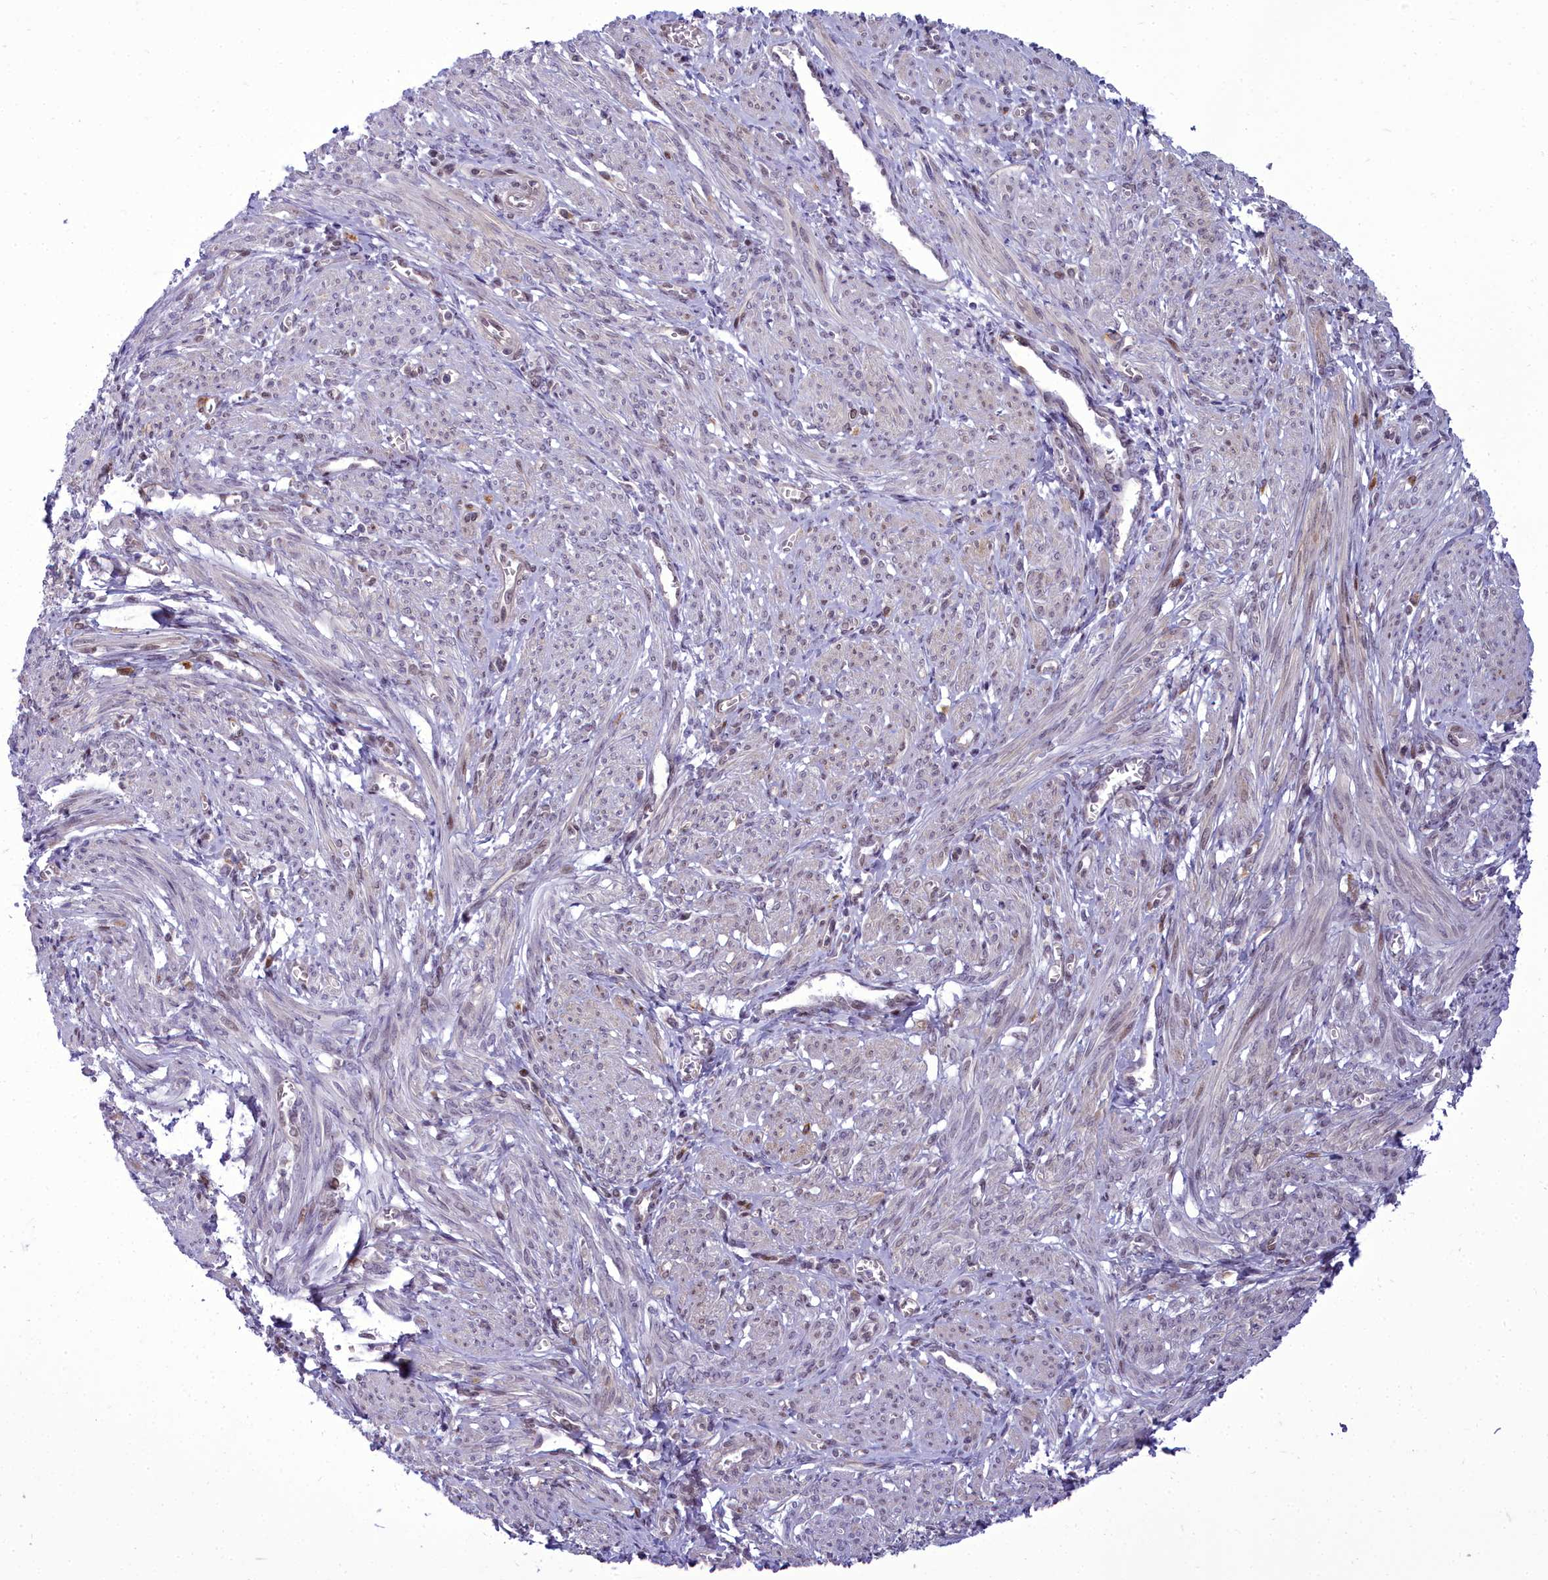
{"staining": {"intensity": "weak", "quantity": "25%-75%", "location": "nuclear"}, "tissue": "smooth muscle", "cell_type": "Smooth muscle cells", "image_type": "normal", "snomed": [{"axis": "morphology", "description": "Normal tissue, NOS"}, {"axis": "topography", "description": "Smooth muscle"}], "caption": "Immunohistochemistry (DAB (3,3'-diaminobenzidine)) staining of unremarkable human smooth muscle demonstrates weak nuclear protein positivity in about 25%-75% of smooth muscle cells.", "gene": "CEACAM19", "patient": {"sex": "female", "age": 39}}